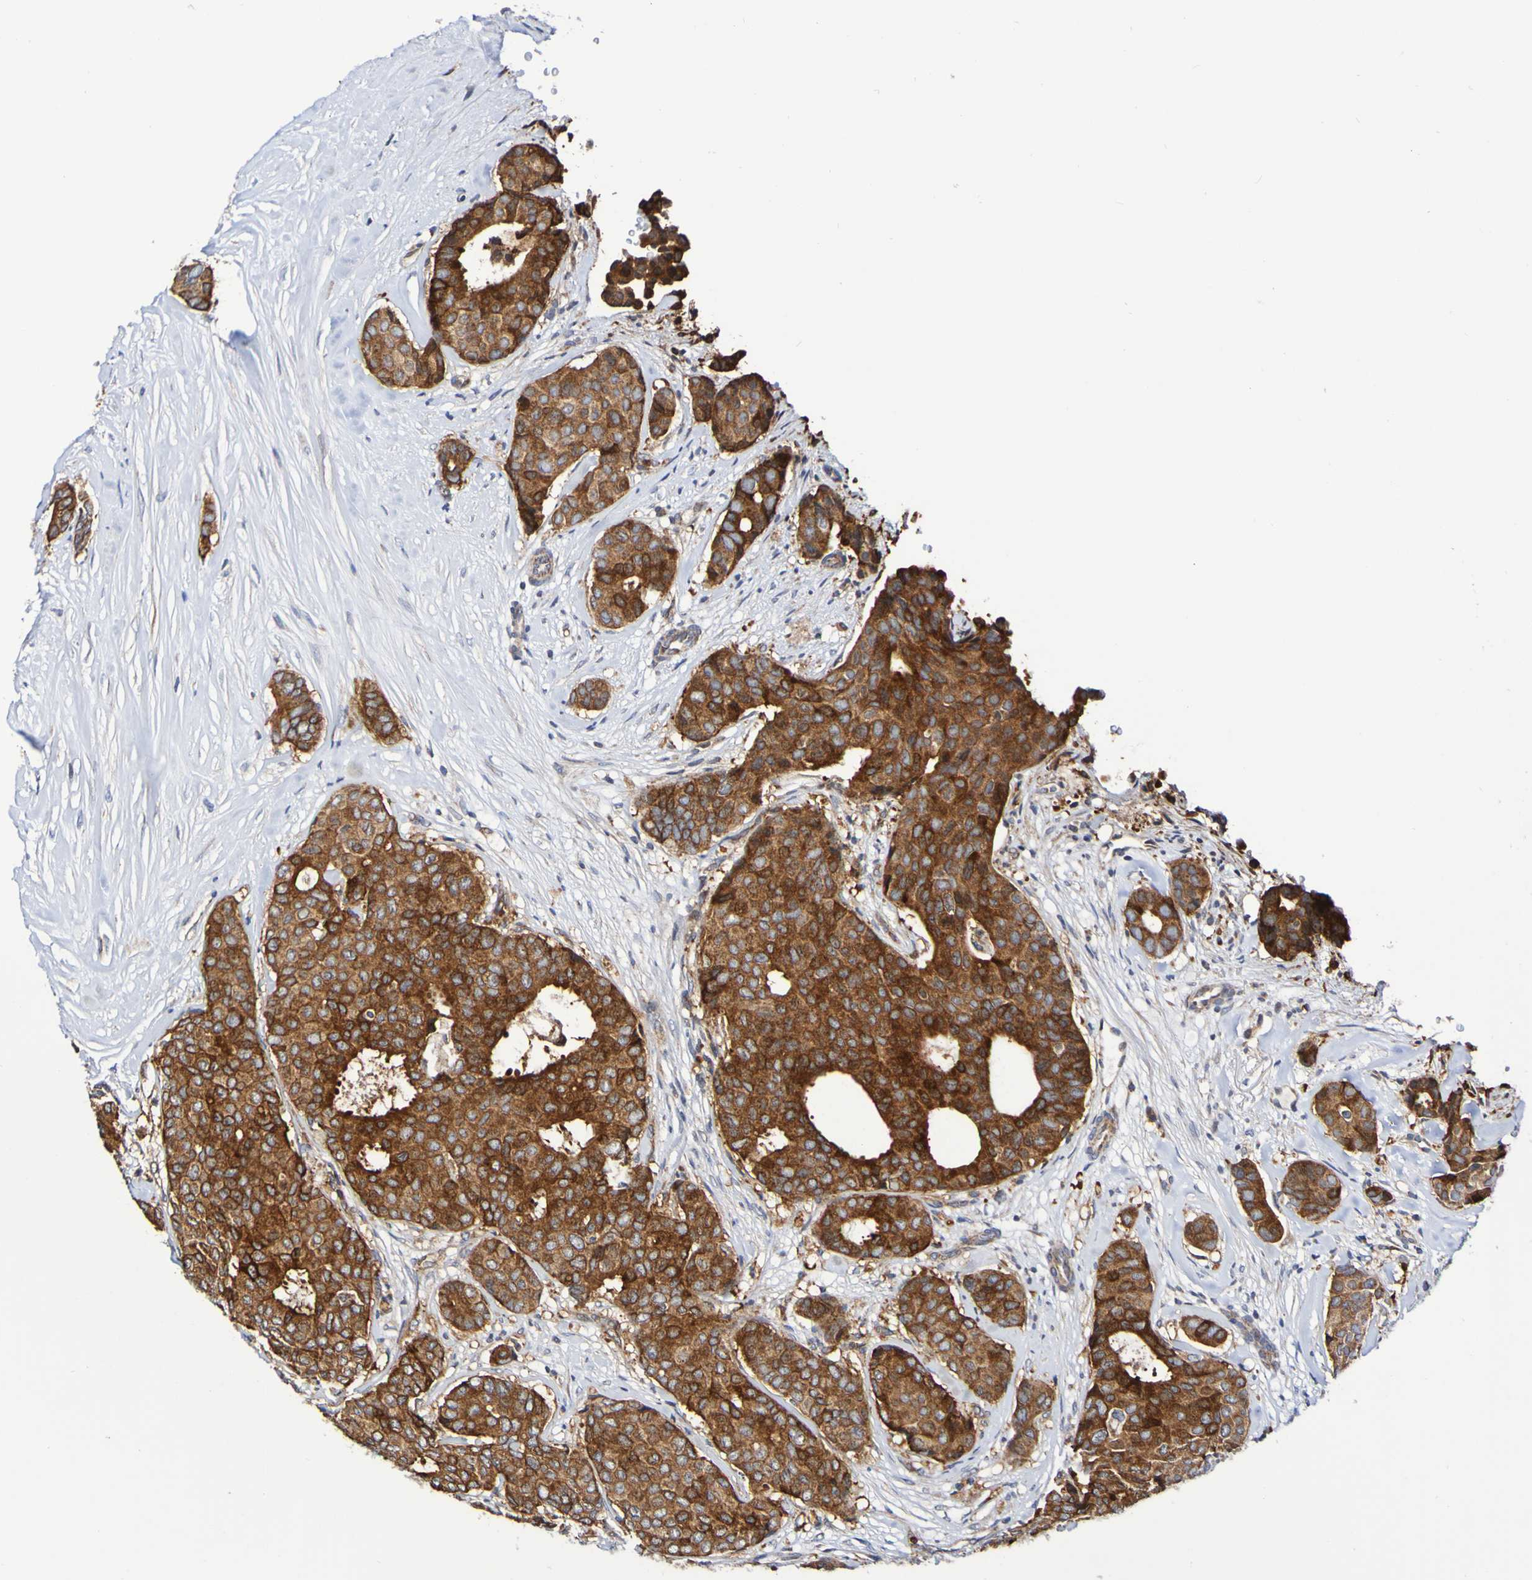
{"staining": {"intensity": "strong", "quantity": ">75%", "location": "cytoplasmic/membranous"}, "tissue": "breast cancer", "cell_type": "Tumor cells", "image_type": "cancer", "snomed": [{"axis": "morphology", "description": "Duct carcinoma"}, {"axis": "topography", "description": "Breast"}], "caption": "A high-resolution micrograph shows immunohistochemistry (IHC) staining of invasive ductal carcinoma (breast), which shows strong cytoplasmic/membranous positivity in about >75% of tumor cells.", "gene": "GJB1", "patient": {"sex": "female", "age": 75}}